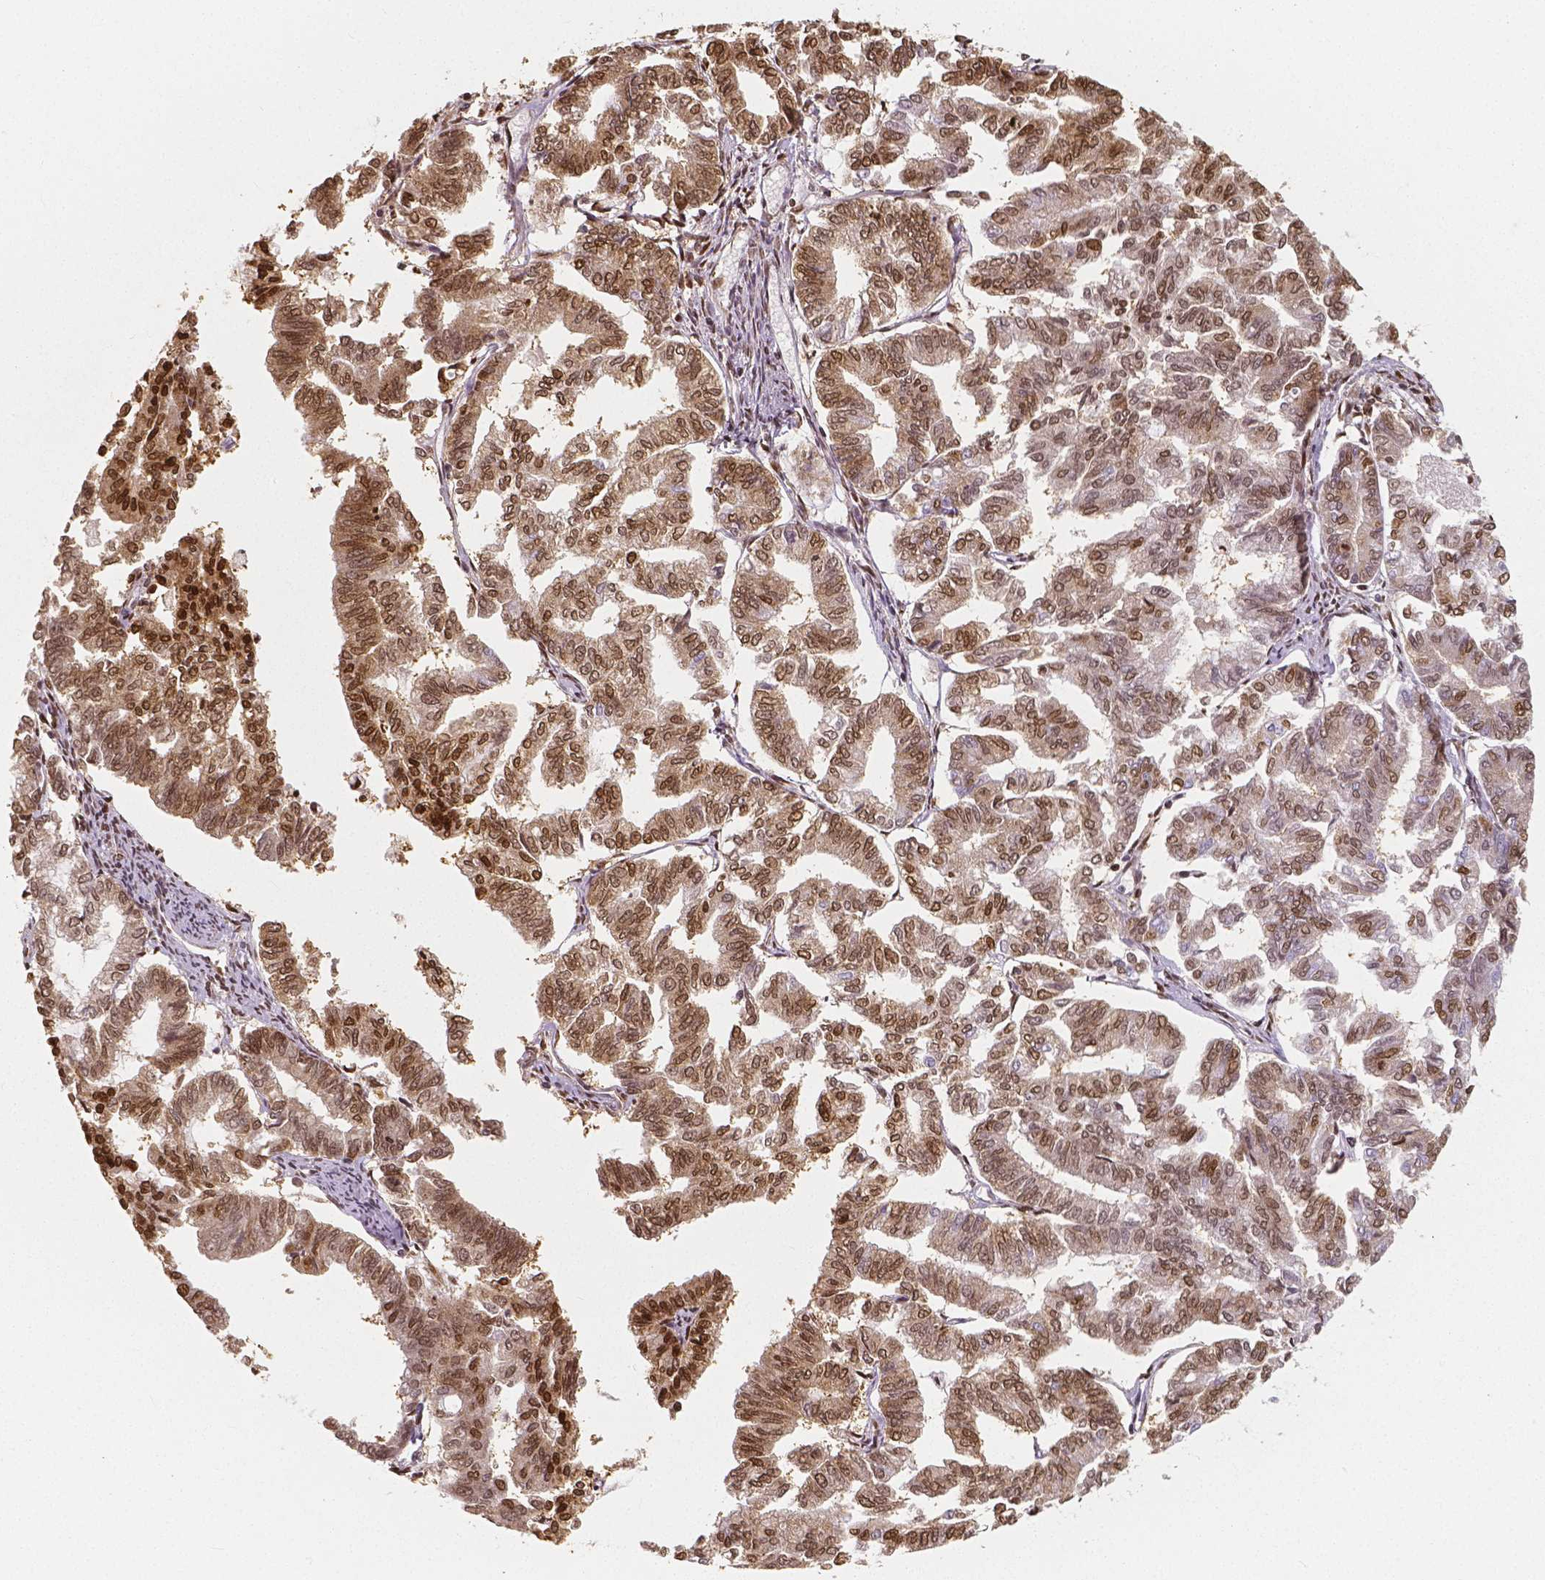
{"staining": {"intensity": "moderate", "quantity": ">75%", "location": "nuclear"}, "tissue": "endometrial cancer", "cell_type": "Tumor cells", "image_type": "cancer", "snomed": [{"axis": "morphology", "description": "Adenocarcinoma, NOS"}, {"axis": "topography", "description": "Endometrium"}], "caption": "Immunohistochemical staining of endometrial cancer (adenocarcinoma) displays medium levels of moderate nuclear expression in approximately >75% of tumor cells.", "gene": "NUCKS1", "patient": {"sex": "female", "age": 79}}